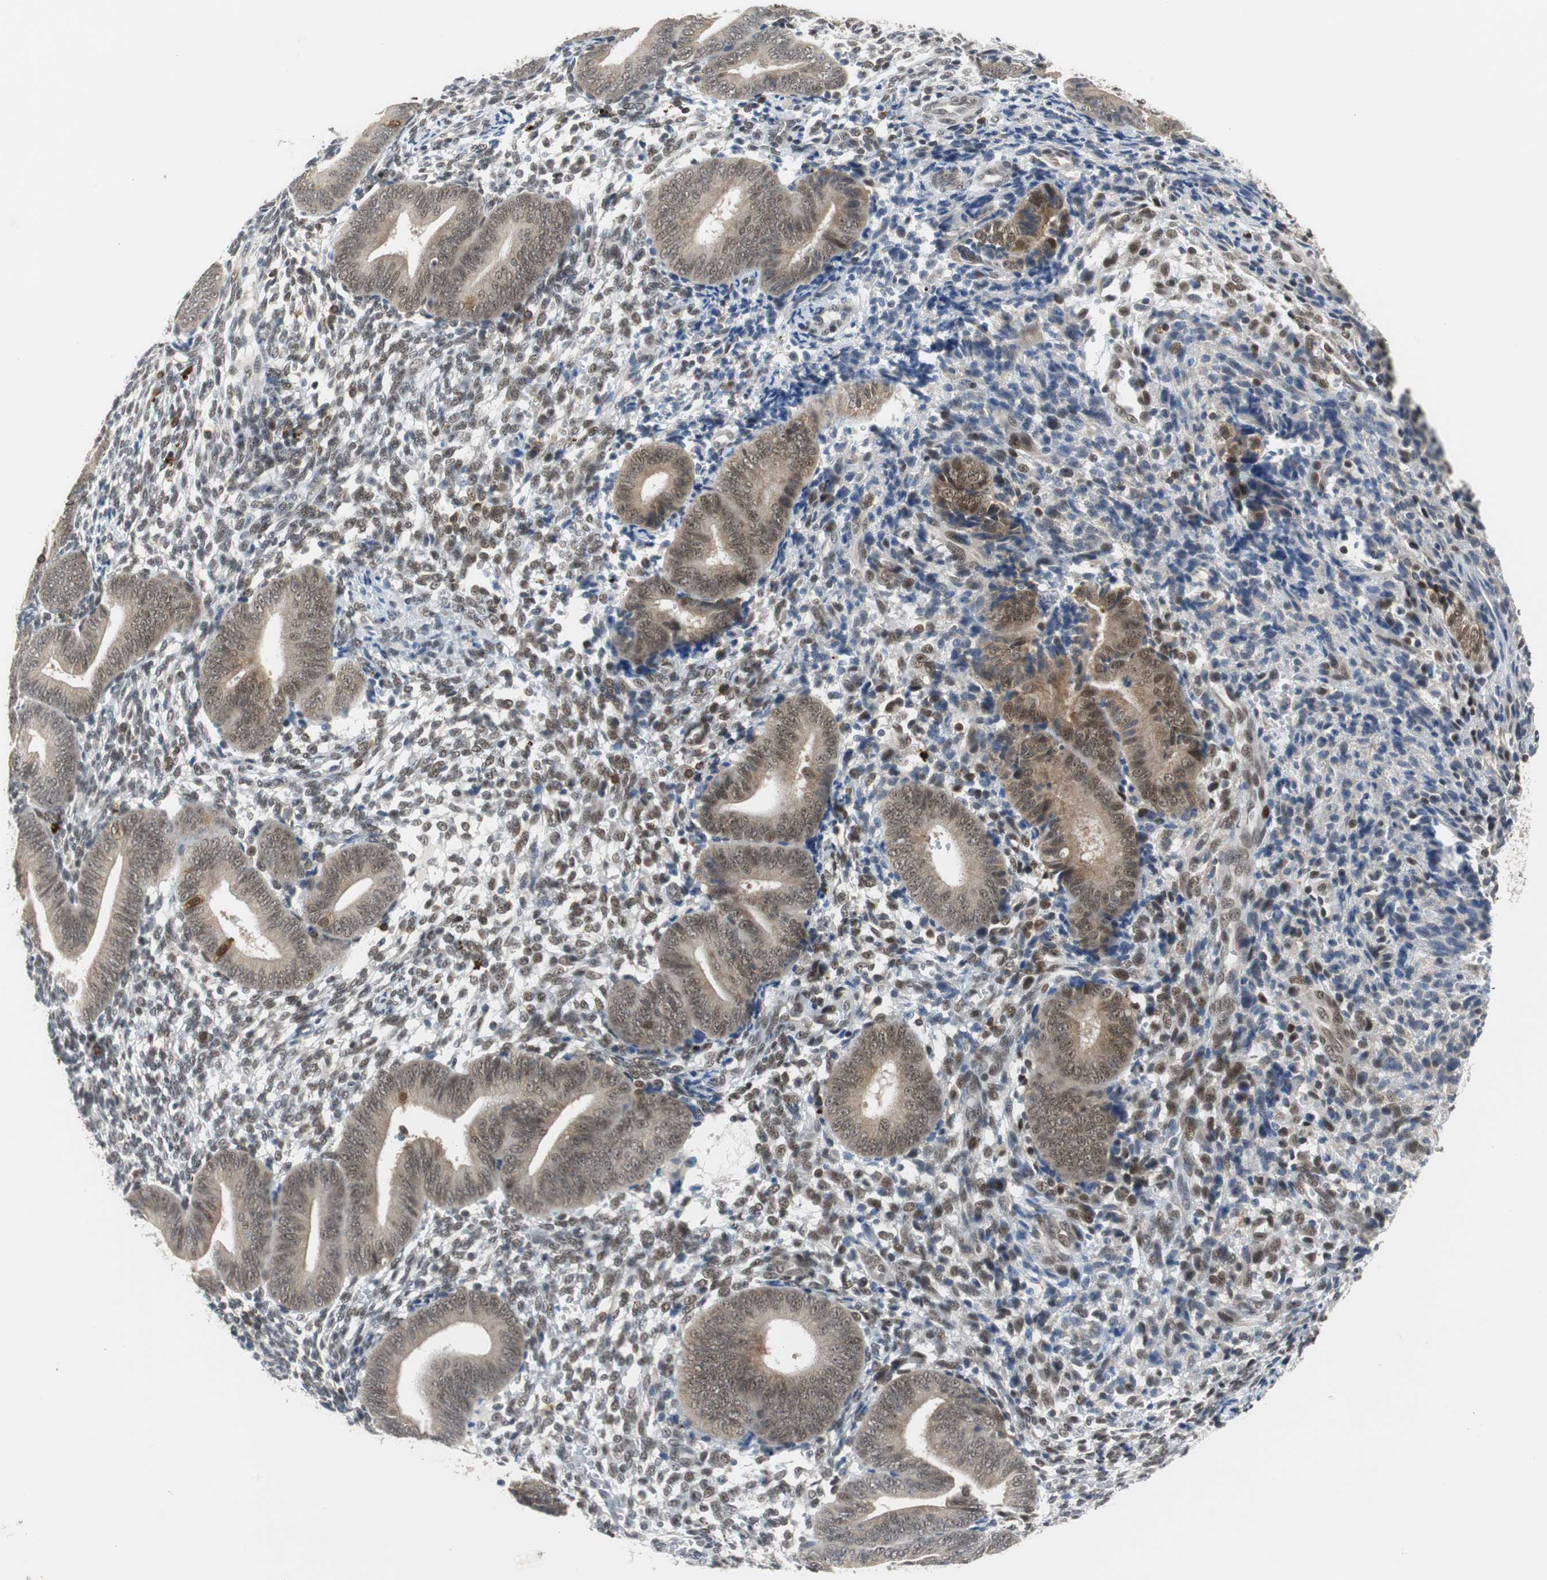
{"staining": {"intensity": "moderate", "quantity": "25%-75%", "location": "nuclear"}, "tissue": "endometrium", "cell_type": "Cells in endometrial stroma", "image_type": "normal", "snomed": [{"axis": "morphology", "description": "Normal tissue, NOS"}, {"axis": "topography", "description": "Uterus"}, {"axis": "topography", "description": "Endometrium"}], "caption": "A histopathology image showing moderate nuclear expression in about 25%-75% of cells in endometrial stroma in unremarkable endometrium, as visualized by brown immunohistochemical staining.", "gene": "SIRT1", "patient": {"sex": "female", "age": 33}}